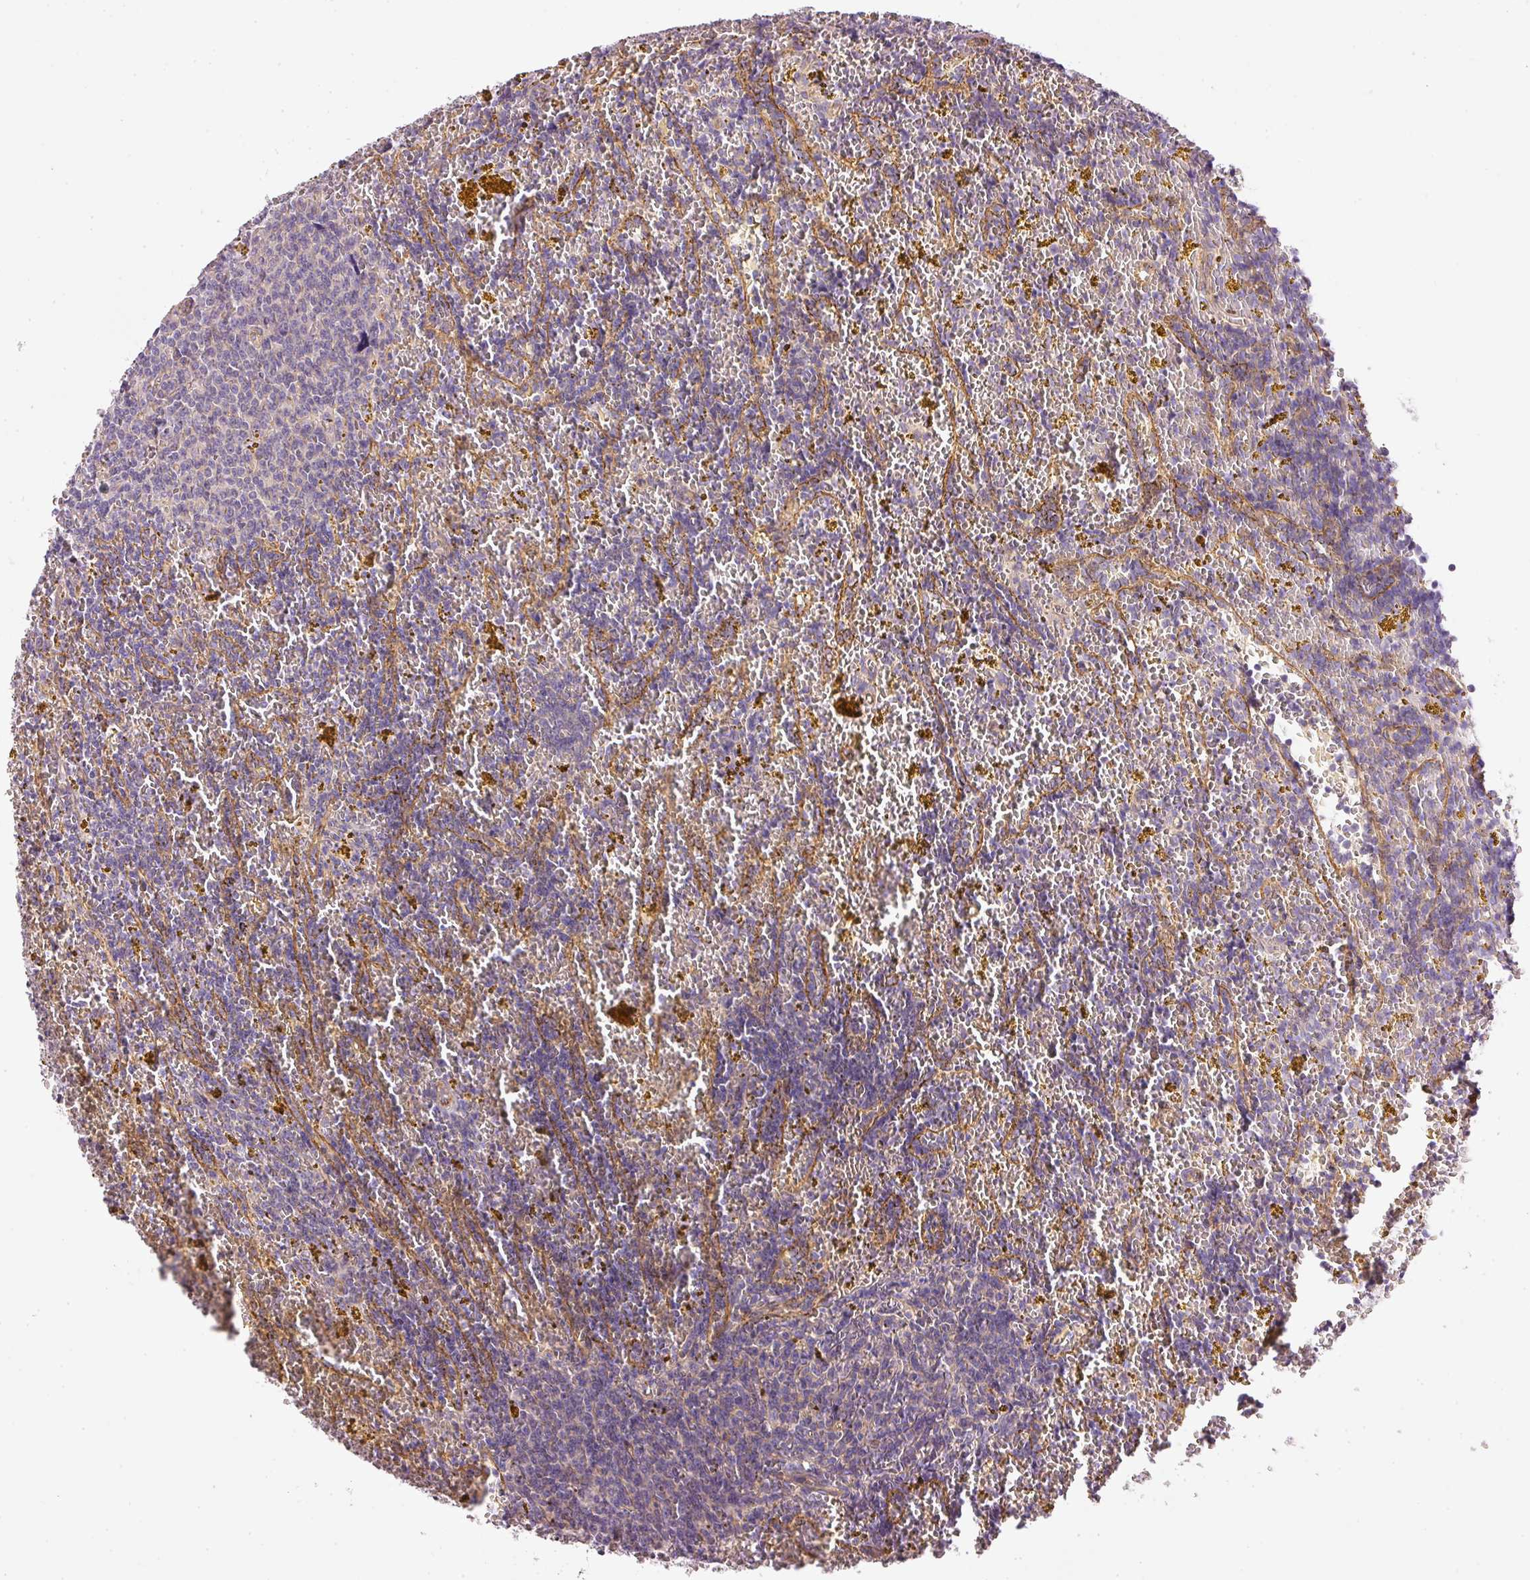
{"staining": {"intensity": "negative", "quantity": "none", "location": "none"}, "tissue": "lymphoma", "cell_type": "Tumor cells", "image_type": "cancer", "snomed": [{"axis": "morphology", "description": "Malignant lymphoma, non-Hodgkin's type, Low grade"}, {"axis": "topography", "description": "Spleen"}, {"axis": "topography", "description": "Lymph node"}], "caption": "Tumor cells show no significant expression in low-grade malignant lymphoma, non-Hodgkin's type.", "gene": "OSR2", "patient": {"sex": "female", "age": 66}}